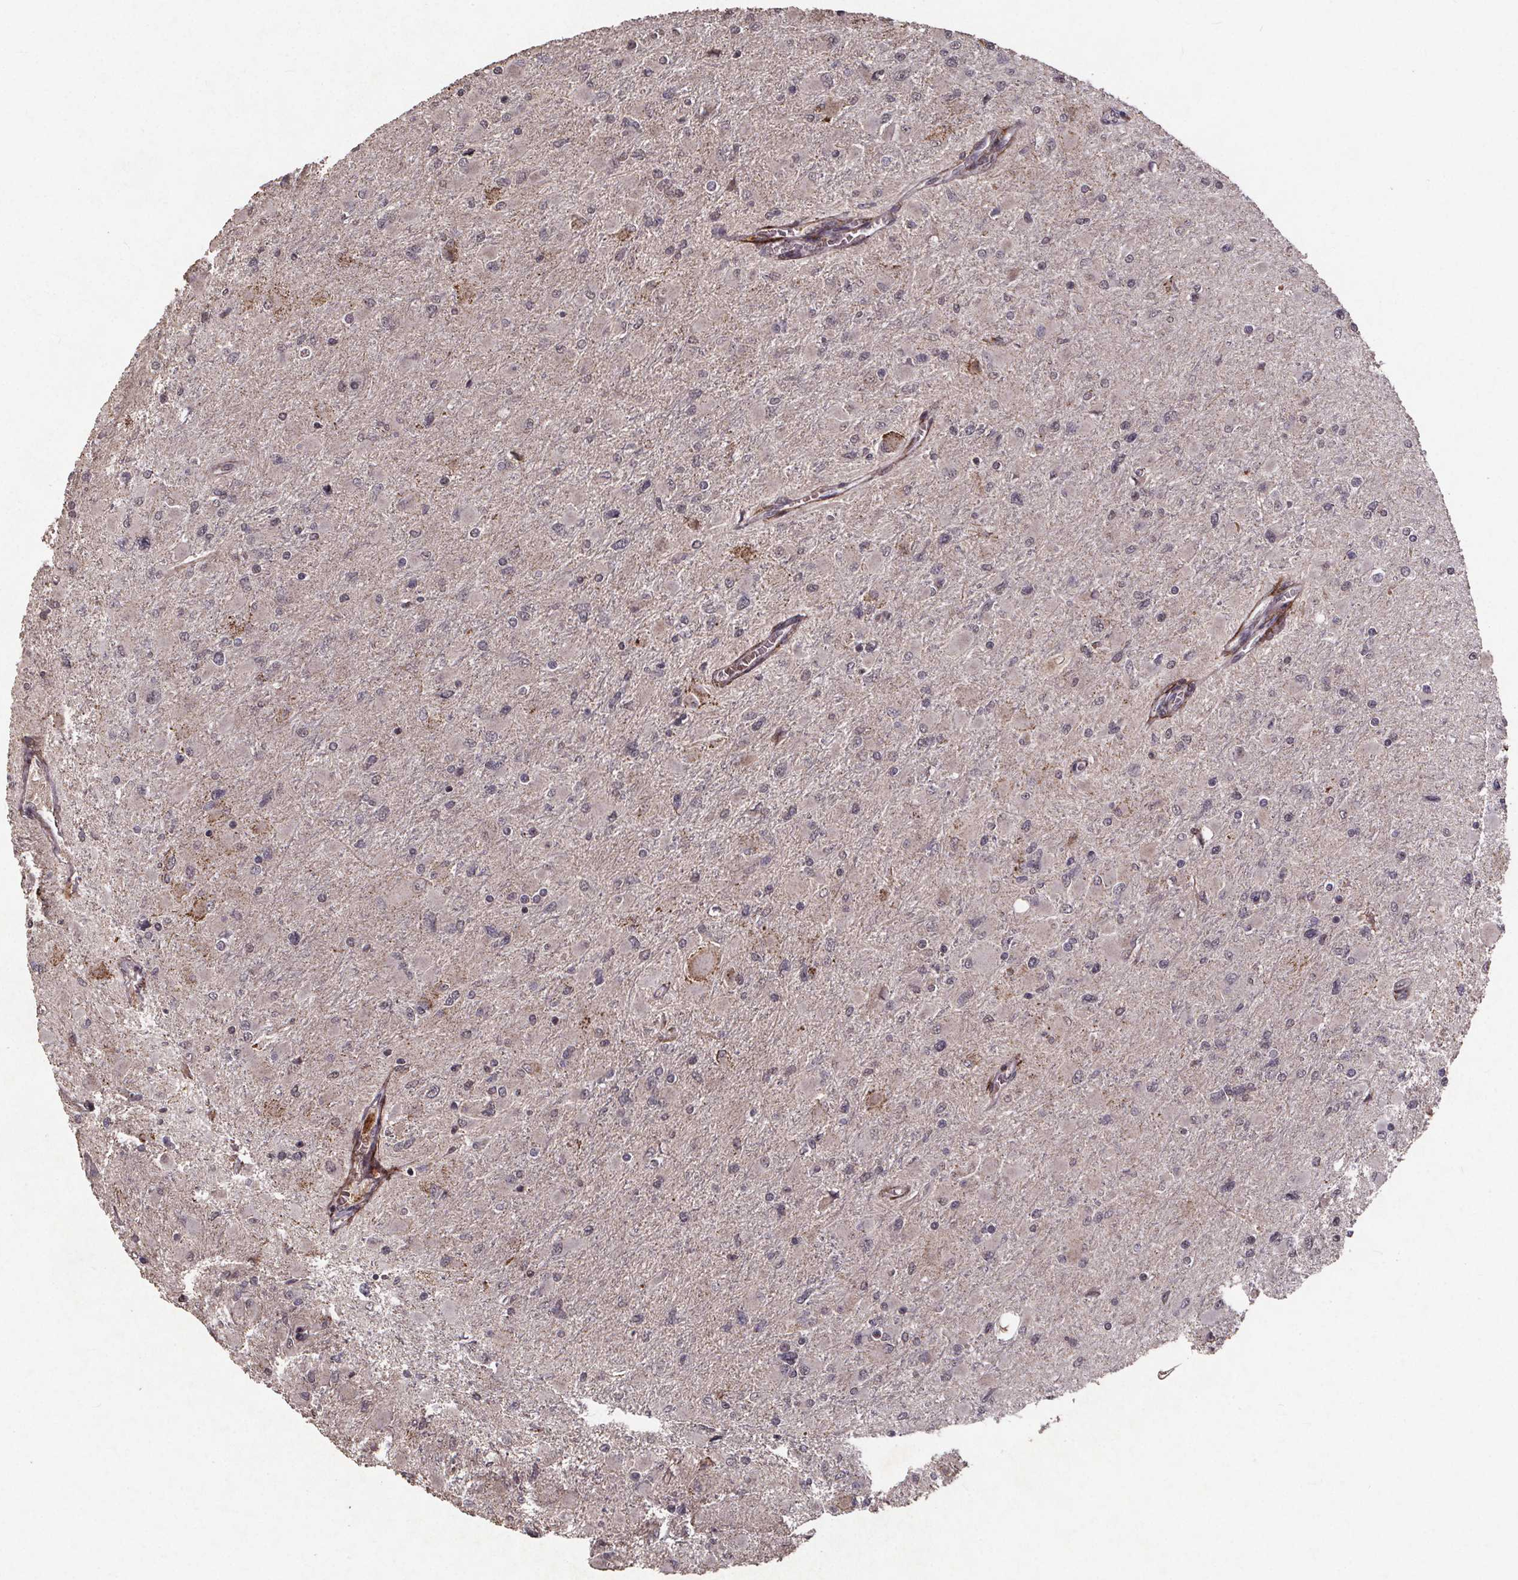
{"staining": {"intensity": "negative", "quantity": "none", "location": "none"}, "tissue": "glioma", "cell_type": "Tumor cells", "image_type": "cancer", "snomed": [{"axis": "morphology", "description": "Glioma, malignant, High grade"}, {"axis": "topography", "description": "Cerebral cortex"}], "caption": "An immunohistochemistry photomicrograph of glioma is shown. There is no staining in tumor cells of glioma. (Brightfield microscopy of DAB IHC at high magnification).", "gene": "GPX3", "patient": {"sex": "female", "age": 36}}